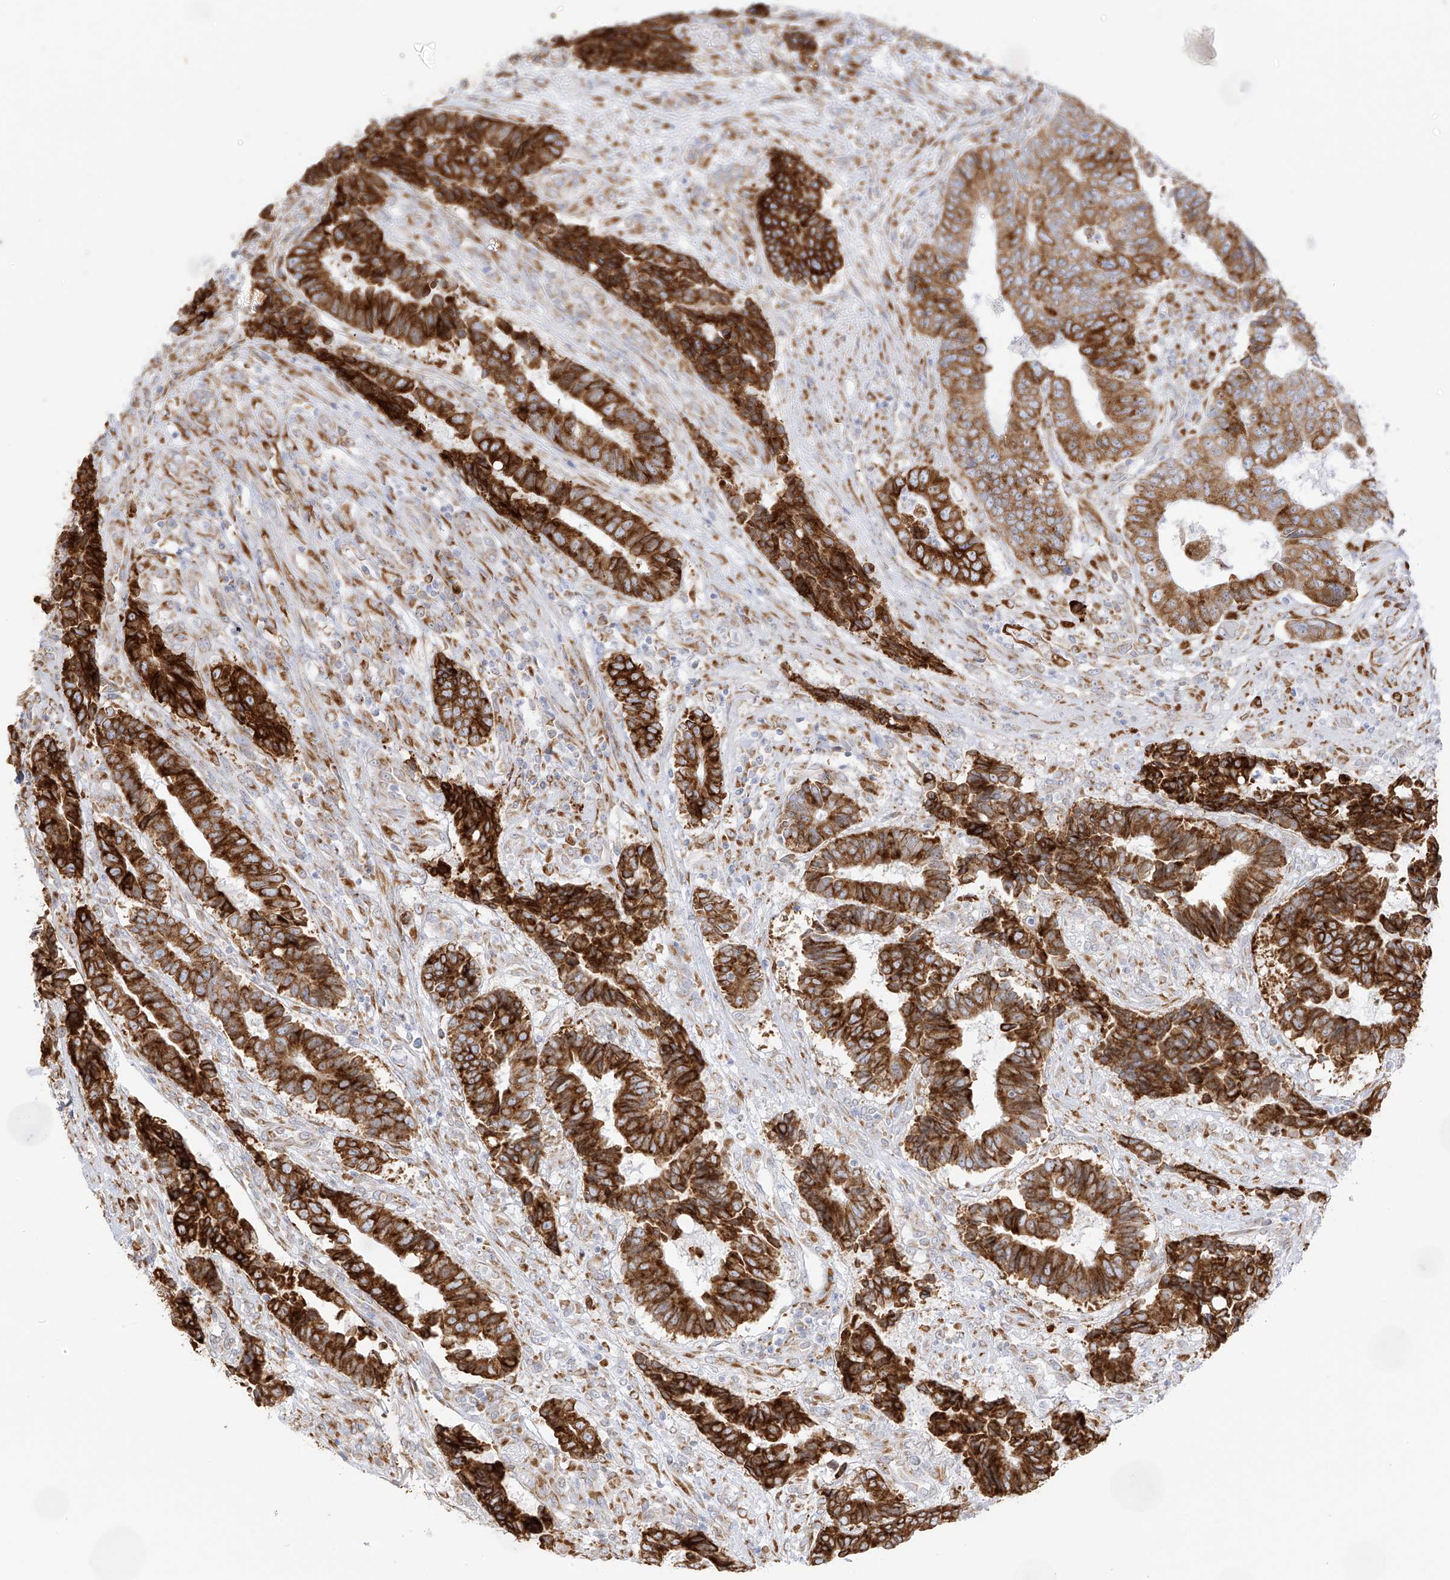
{"staining": {"intensity": "strong", "quantity": ">75%", "location": "cytoplasmic/membranous"}, "tissue": "colorectal cancer", "cell_type": "Tumor cells", "image_type": "cancer", "snomed": [{"axis": "morphology", "description": "Adenocarcinoma, NOS"}, {"axis": "topography", "description": "Rectum"}], "caption": "Immunohistochemical staining of human colorectal cancer displays high levels of strong cytoplasmic/membranous protein positivity in approximately >75% of tumor cells. The staining was performed using DAB to visualize the protein expression in brown, while the nuclei were stained in blue with hematoxylin (Magnification: 20x).", "gene": "LRRC59", "patient": {"sex": "male", "age": 84}}